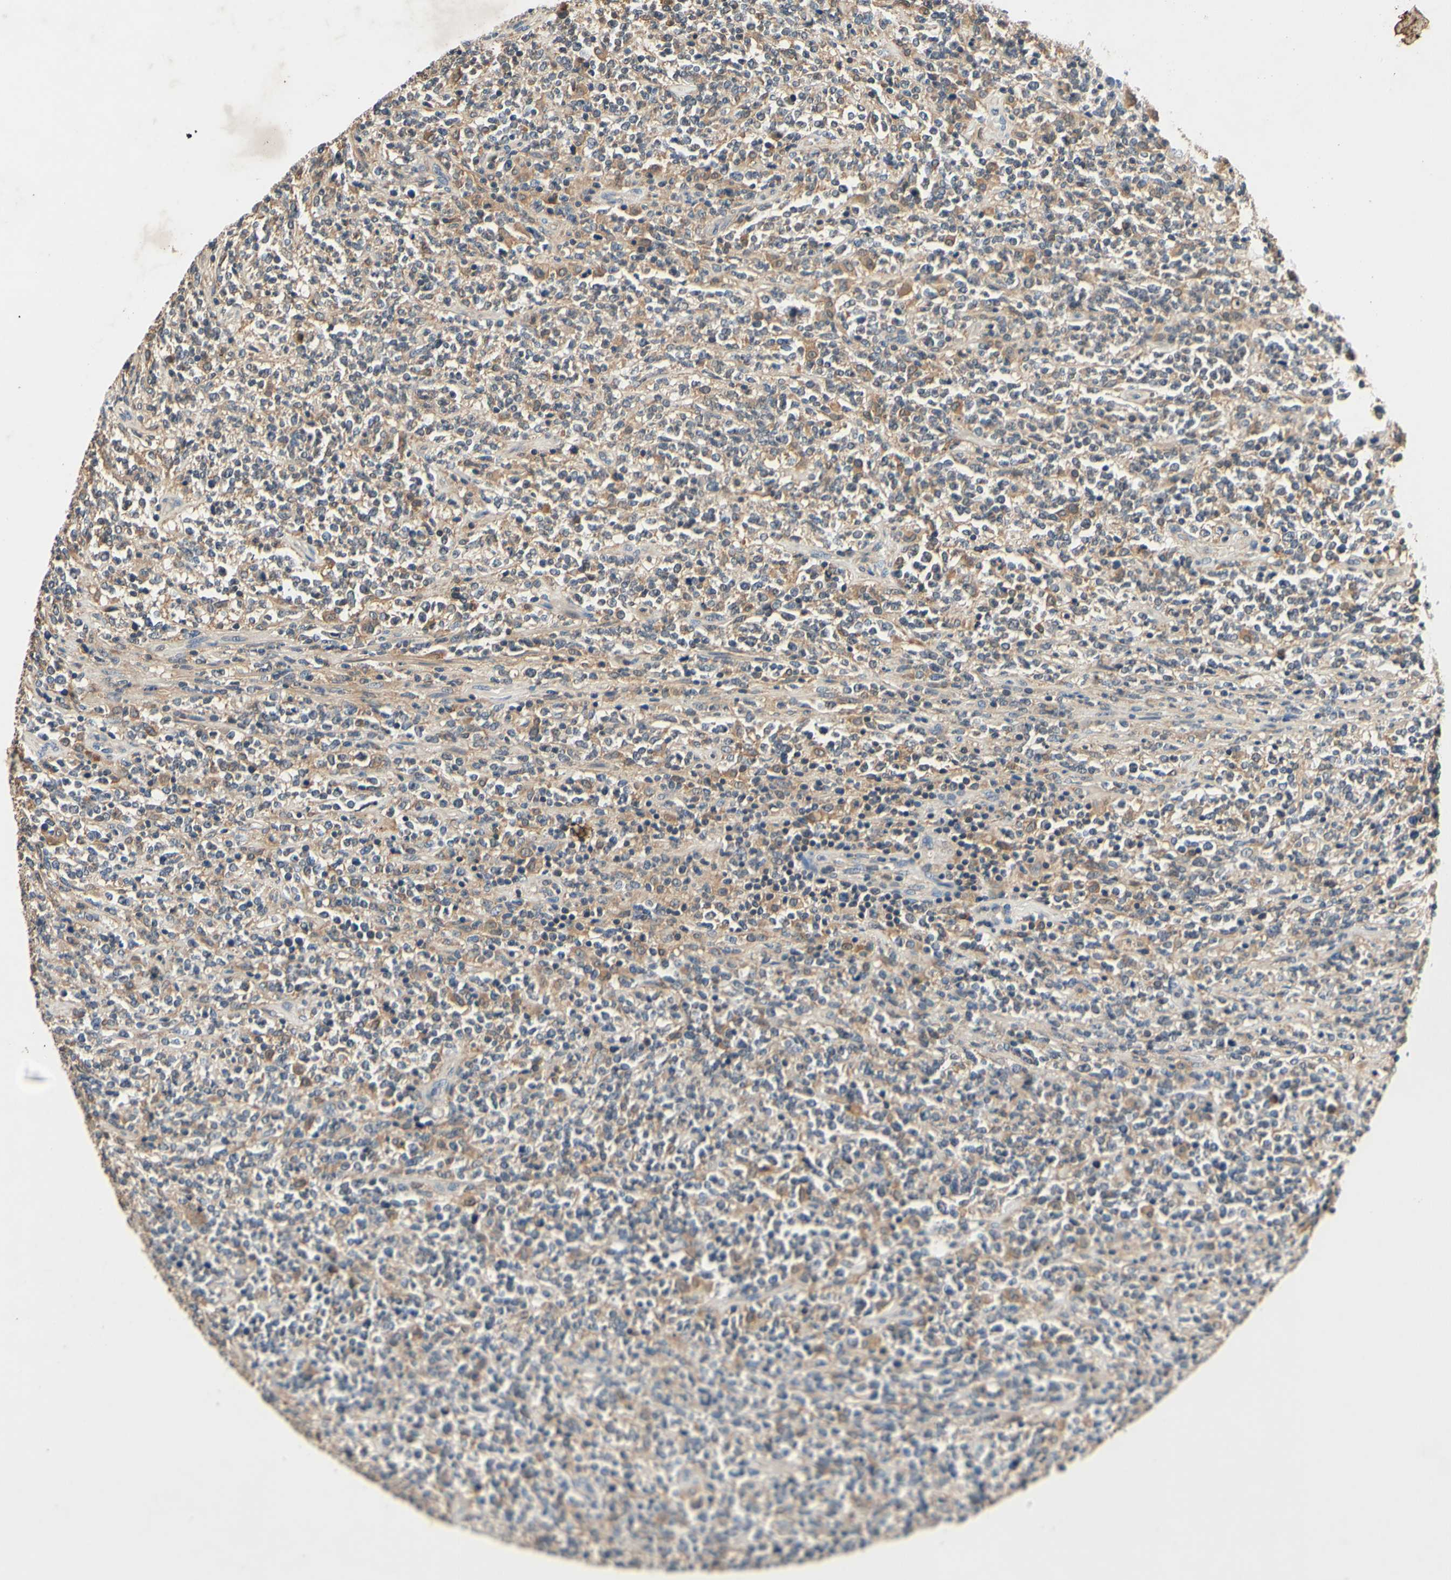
{"staining": {"intensity": "moderate", "quantity": "25%-75%", "location": "cytoplasmic/membranous"}, "tissue": "lymphoma", "cell_type": "Tumor cells", "image_type": "cancer", "snomed": [{"axis": "morphology", "description": "Malignant lymphoma, non-Hodgkin's type, High grade"}, {"axis": "topography", "description": "Soft tissue"}], "caption": "High-grade malignant lymphoma, non-Hodgkin's type stained with IHC shows moderate cytoplasmic/membranous positivity in approximately 25%-75% of tumor cells. (Brightfield microscopy of DAB IHC at high magnification).", "gene": "PLA2G4A", "patient": {"sex": "male", "age": 18}}